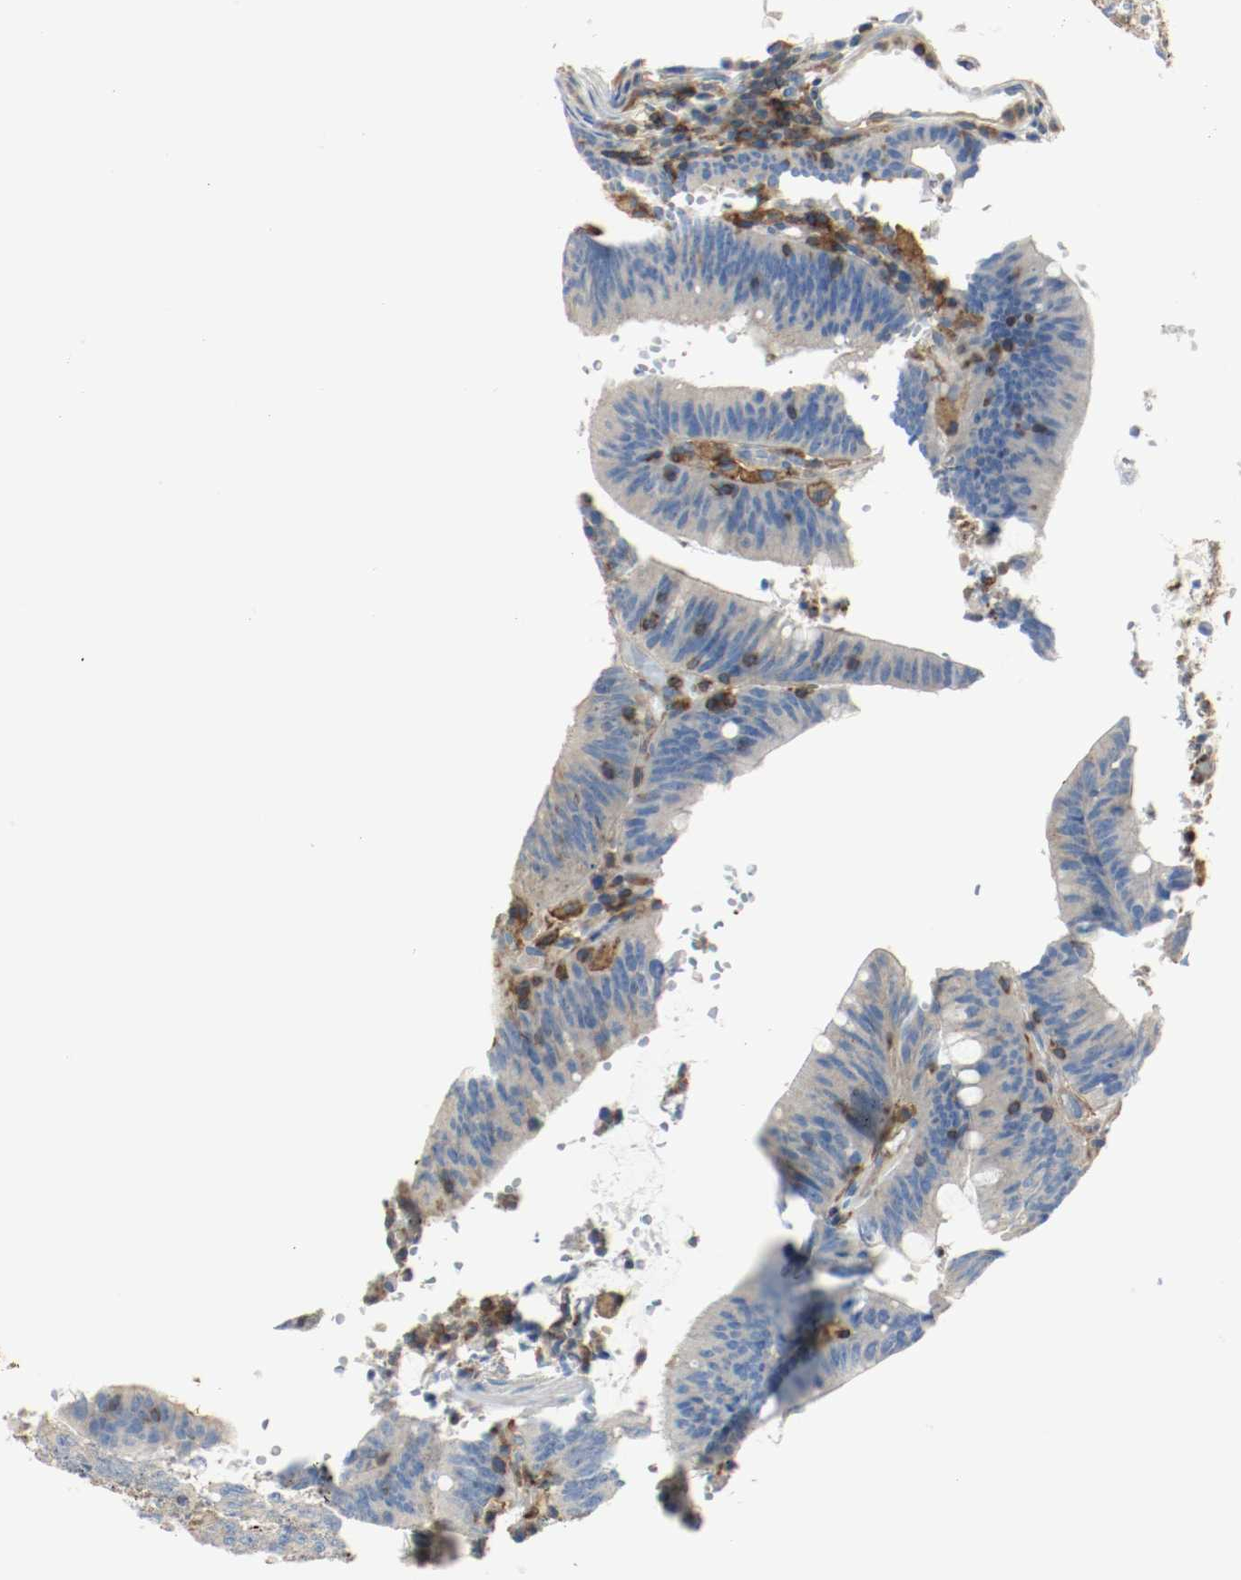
{"staining": {"intensity": "weak", "quantity": "25%-75%", "location": "cytoplasmic/membranous"}, "tissue": "colorectal cancer", "cell_type": "Tumor cells", "image_type": "cancer", "snomed": [{"axis": "morphology", "description": "Adenocarcinoma, NOS"}, {"axis": "topography", "description": "Rectum"}], "caption": "Adenocarcinoma (colorectal) stained with immunohistochemistry demonstrates weak cytoplasmic/membranous staining in approximately 25%-75% of tumor cells.", "gene": "ARPC1B", "patient": {"sex": "female", "age": 66}}